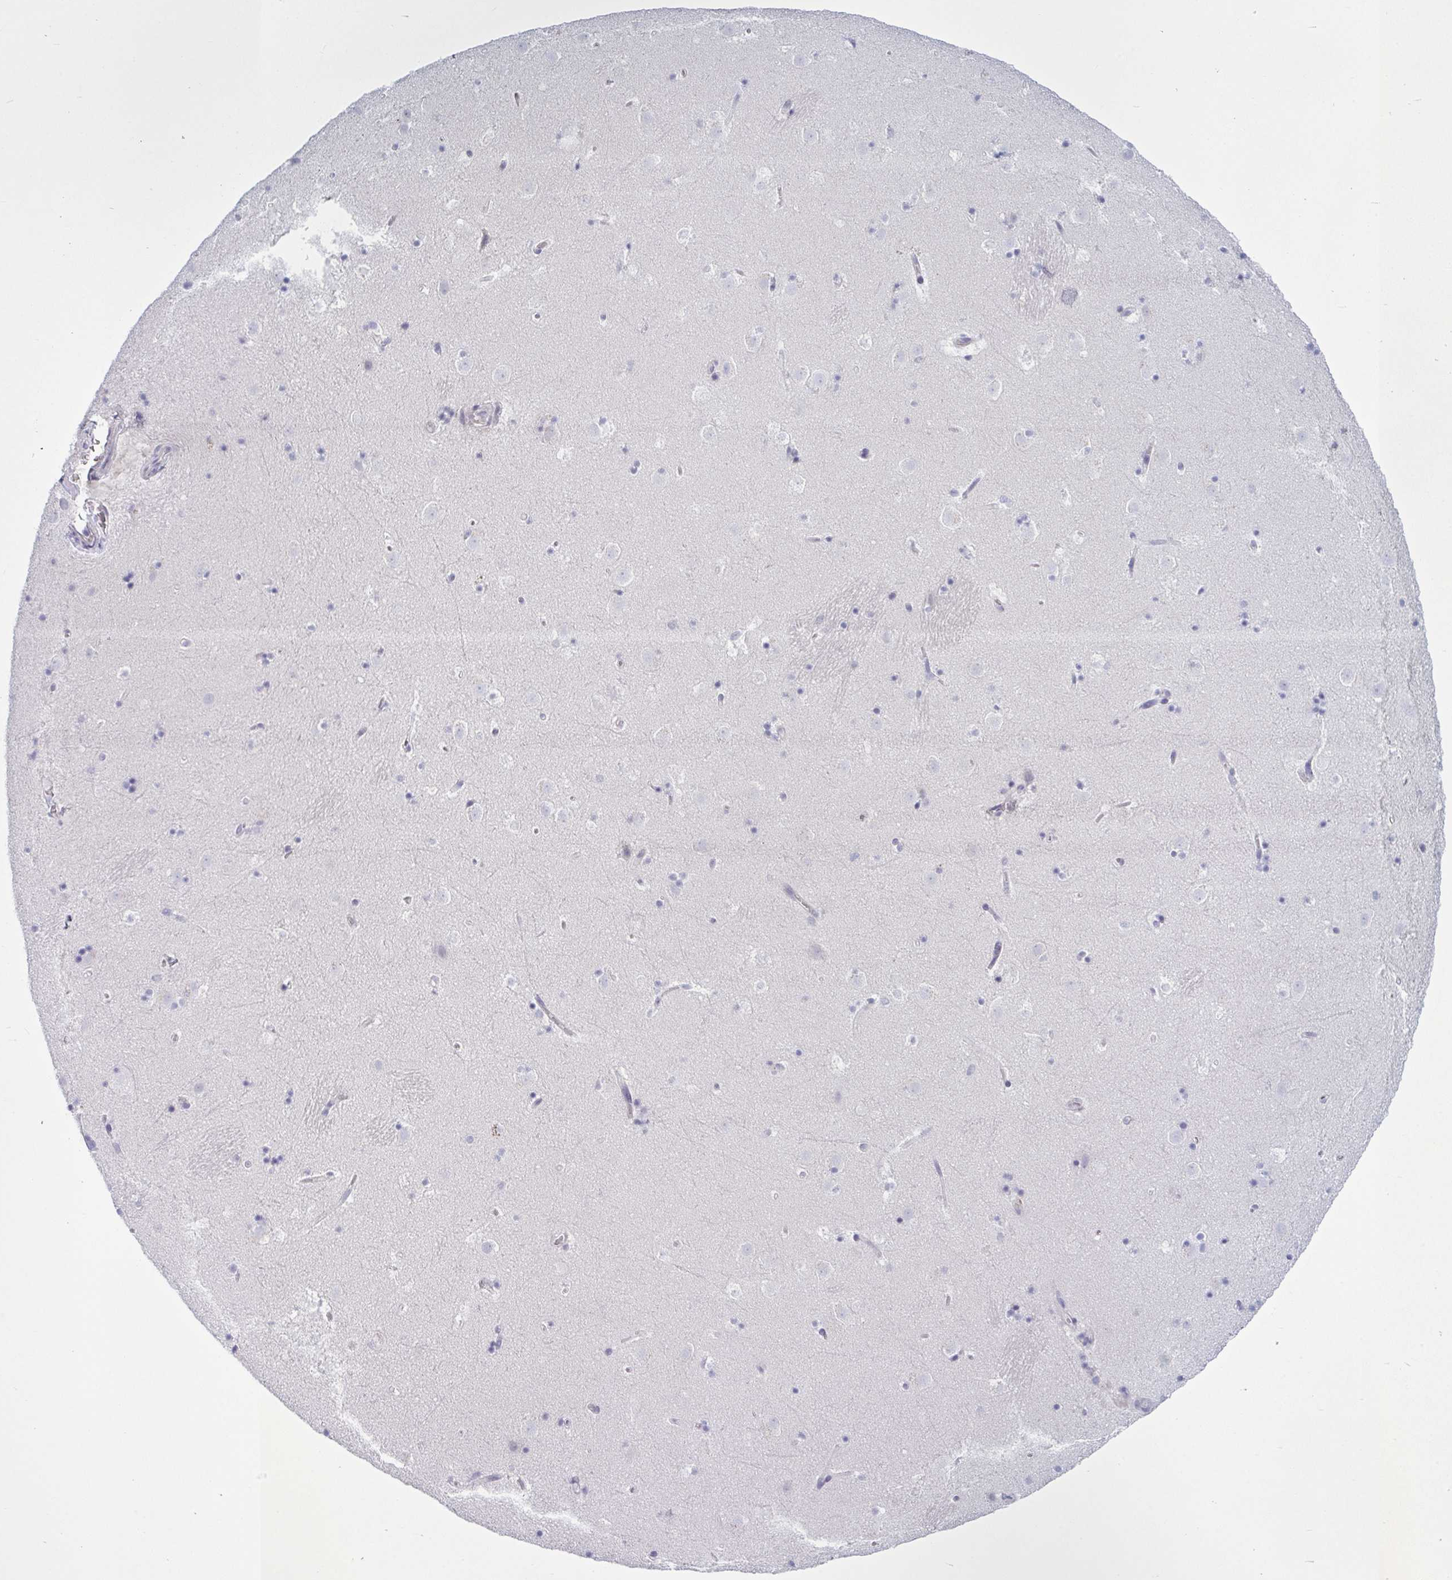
{"staining": {"intensity": "negative", "quantity": "none", "location": "none"}, "tissue": "caudate", "cell_type": "Glial cells", "image_type": "normal", "snomed": [{"axis": "morphology", "description": "Normal tissue, NOS"}, {"axis": "topography", "description": "Lateral ventricle wall"}], "caption": "DAB immunohistochemical staining of normal human caudate displays no significant staining in glial cells.", "gene": "OR1L3", "patient": {"sex": "male", "age": 37}}